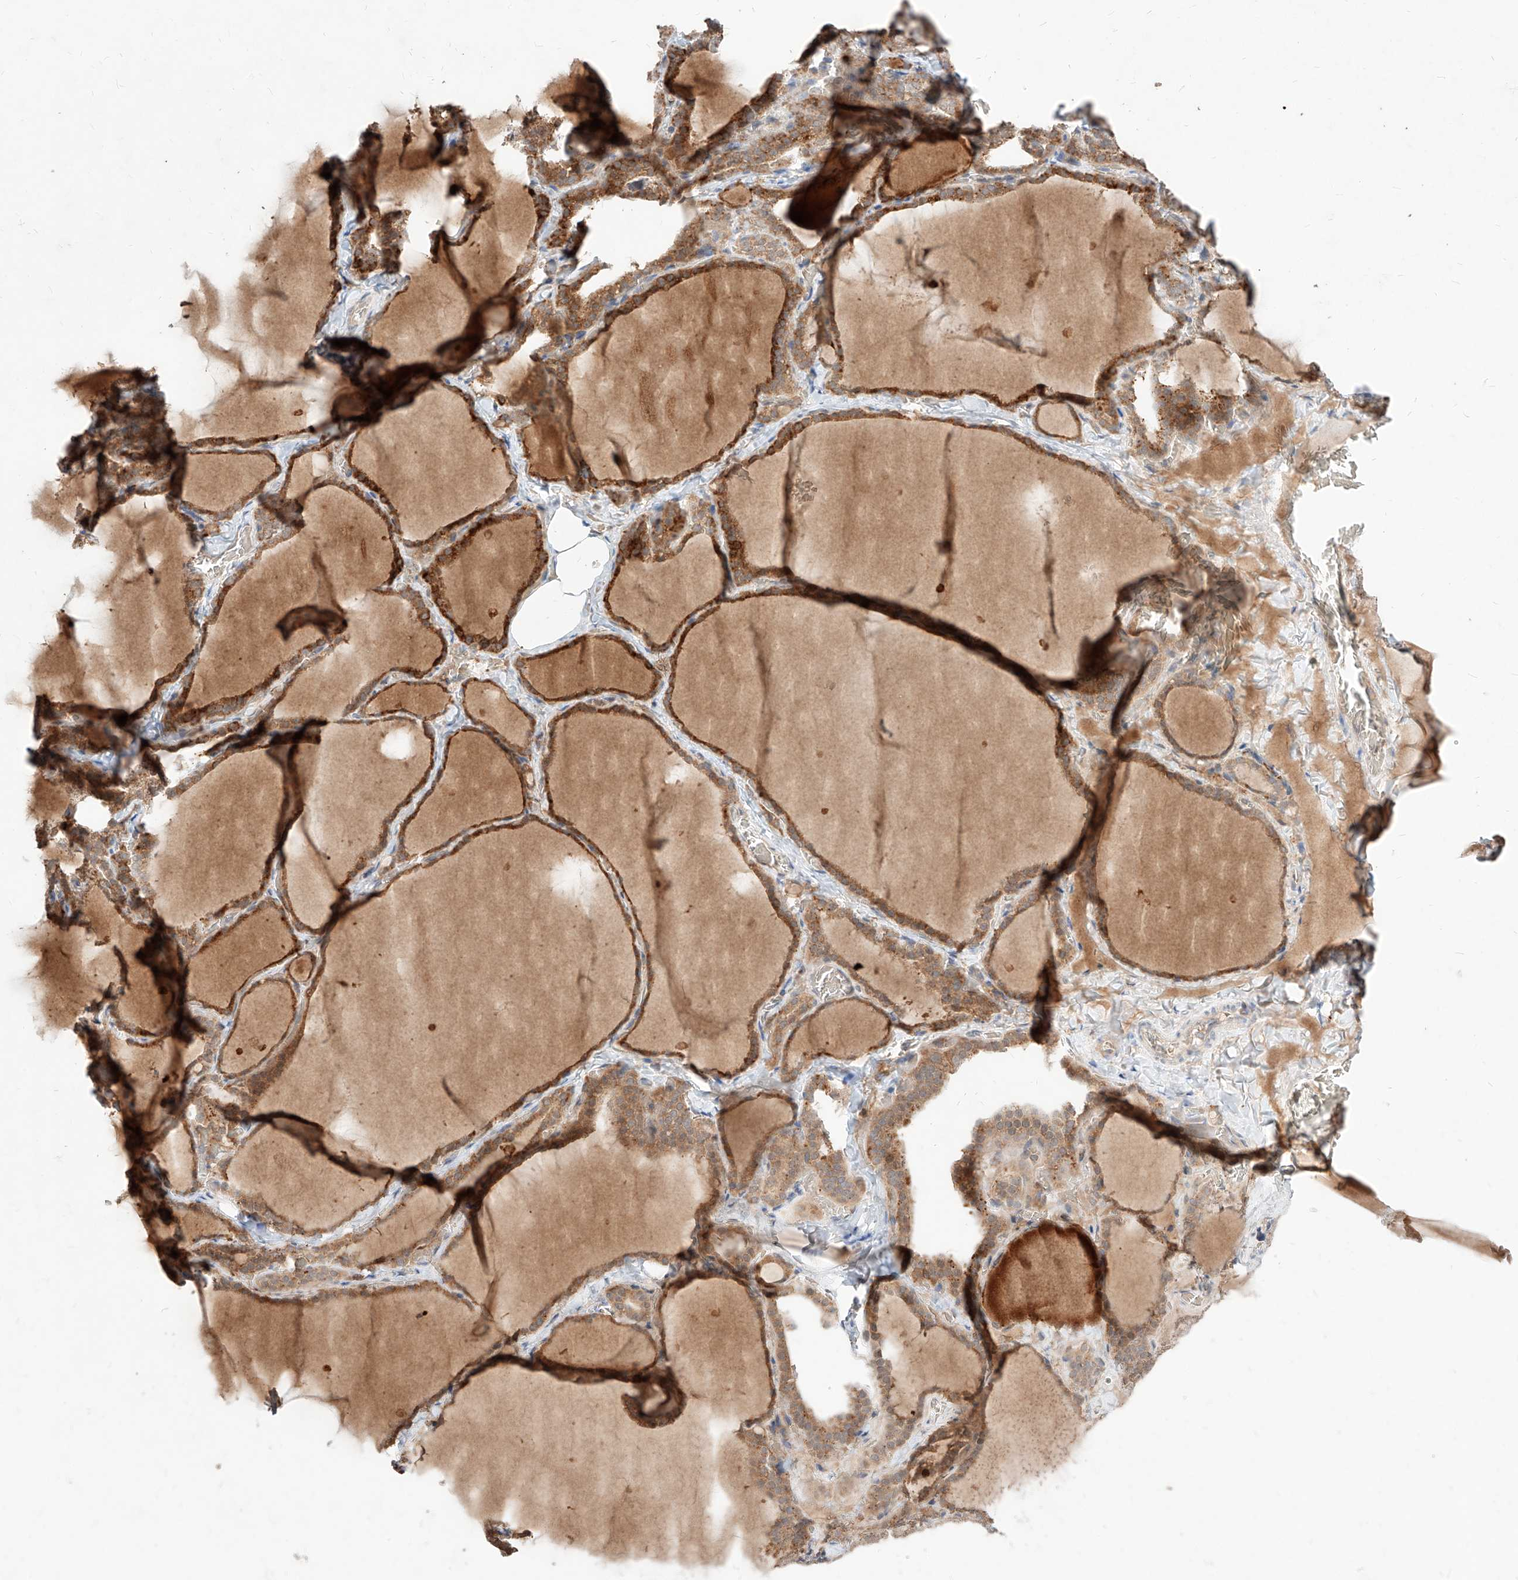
{"staining": {"intensity": "moderate", "quantity": ">75%", "location": "cytoplasmic/membranous"}, "tissue": "thyroid gland", "cell_type": "Glandular cells", "image_type": "normal", "snomed": [{"axis": "morphology", "description": "Normal tissue, NOS"}, {"axis": "topography", "description": "Thyroid gland"}], "caption": "IHC of normal human thyroid gland shows medium levels of moderate cytoplasmic/membranous expression in about >75% of glandular cells.", "gene": "TSNAX", "patient": {"sex": "female", "age": 22}}